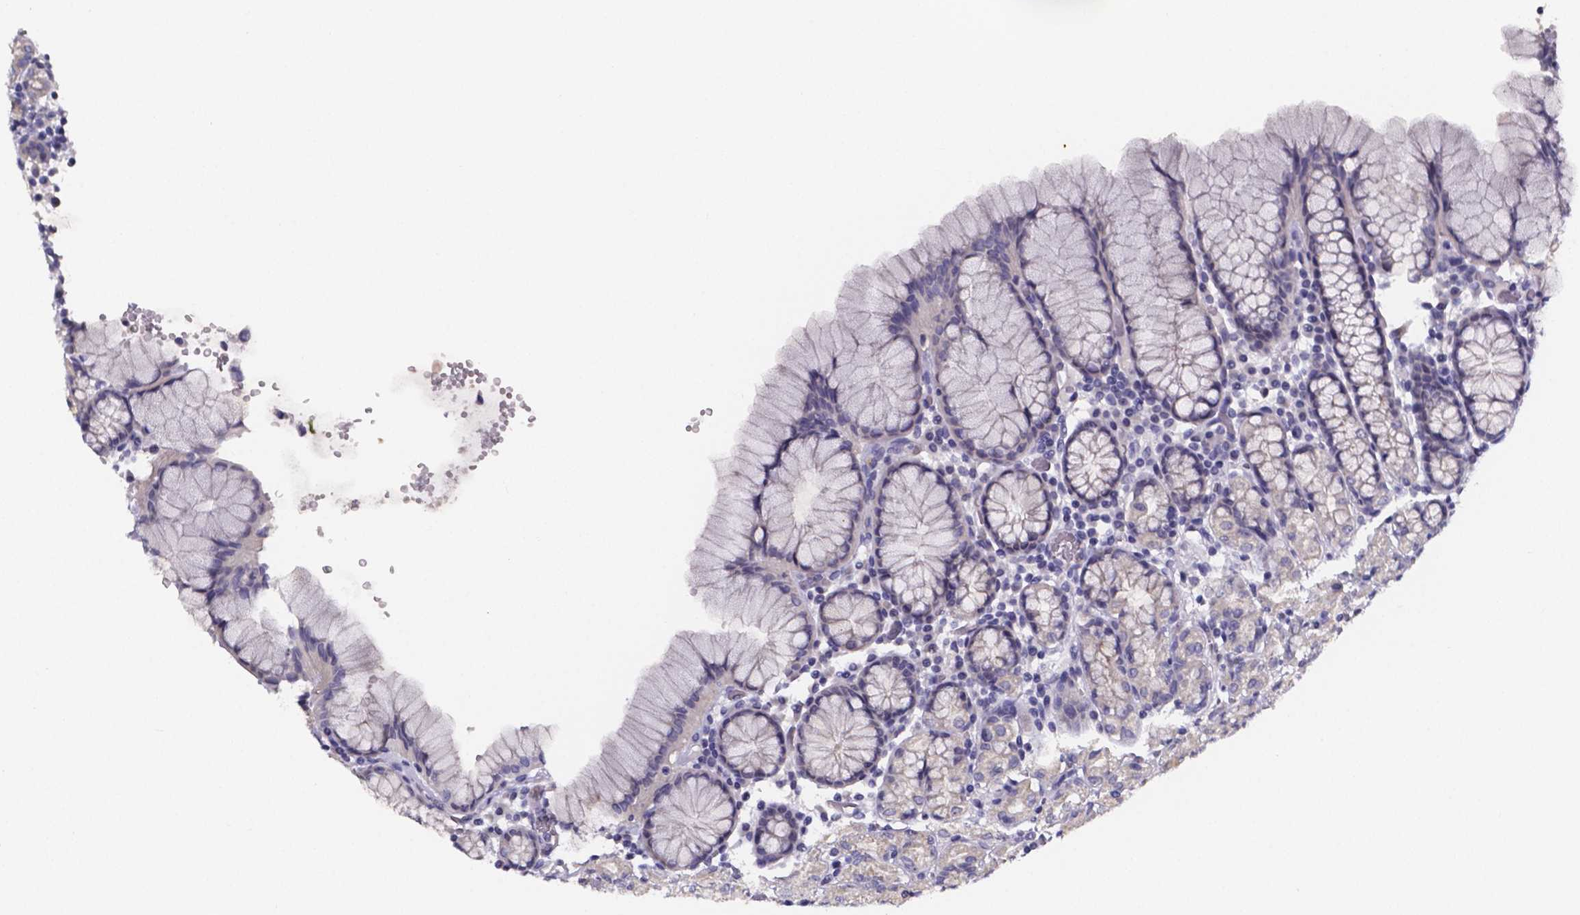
{"staining": {"intensity": "negative", "quantity": "none", "location": "none"}, "tissue": "stomach", "cell_type": "Glandular cells", "image_type": "normal", "snomed": [{"axis": "morphology", "description": "Normal tissue, NOS"}, {"axis": "topography", "description": "Stomach, upper"}, {"axis": "topography", "description": "Stomach"}], "caption": "DAB (3,3'-diaminobenzidine) immunohistochemical staining of normal human stomach shows no significant staining in glandular cells. (Brightfield microscopy of DAB immunohistochemistry at high magnification).", "gene": "IZUMO1", "patient": {"sex": "male", "age": 62}}